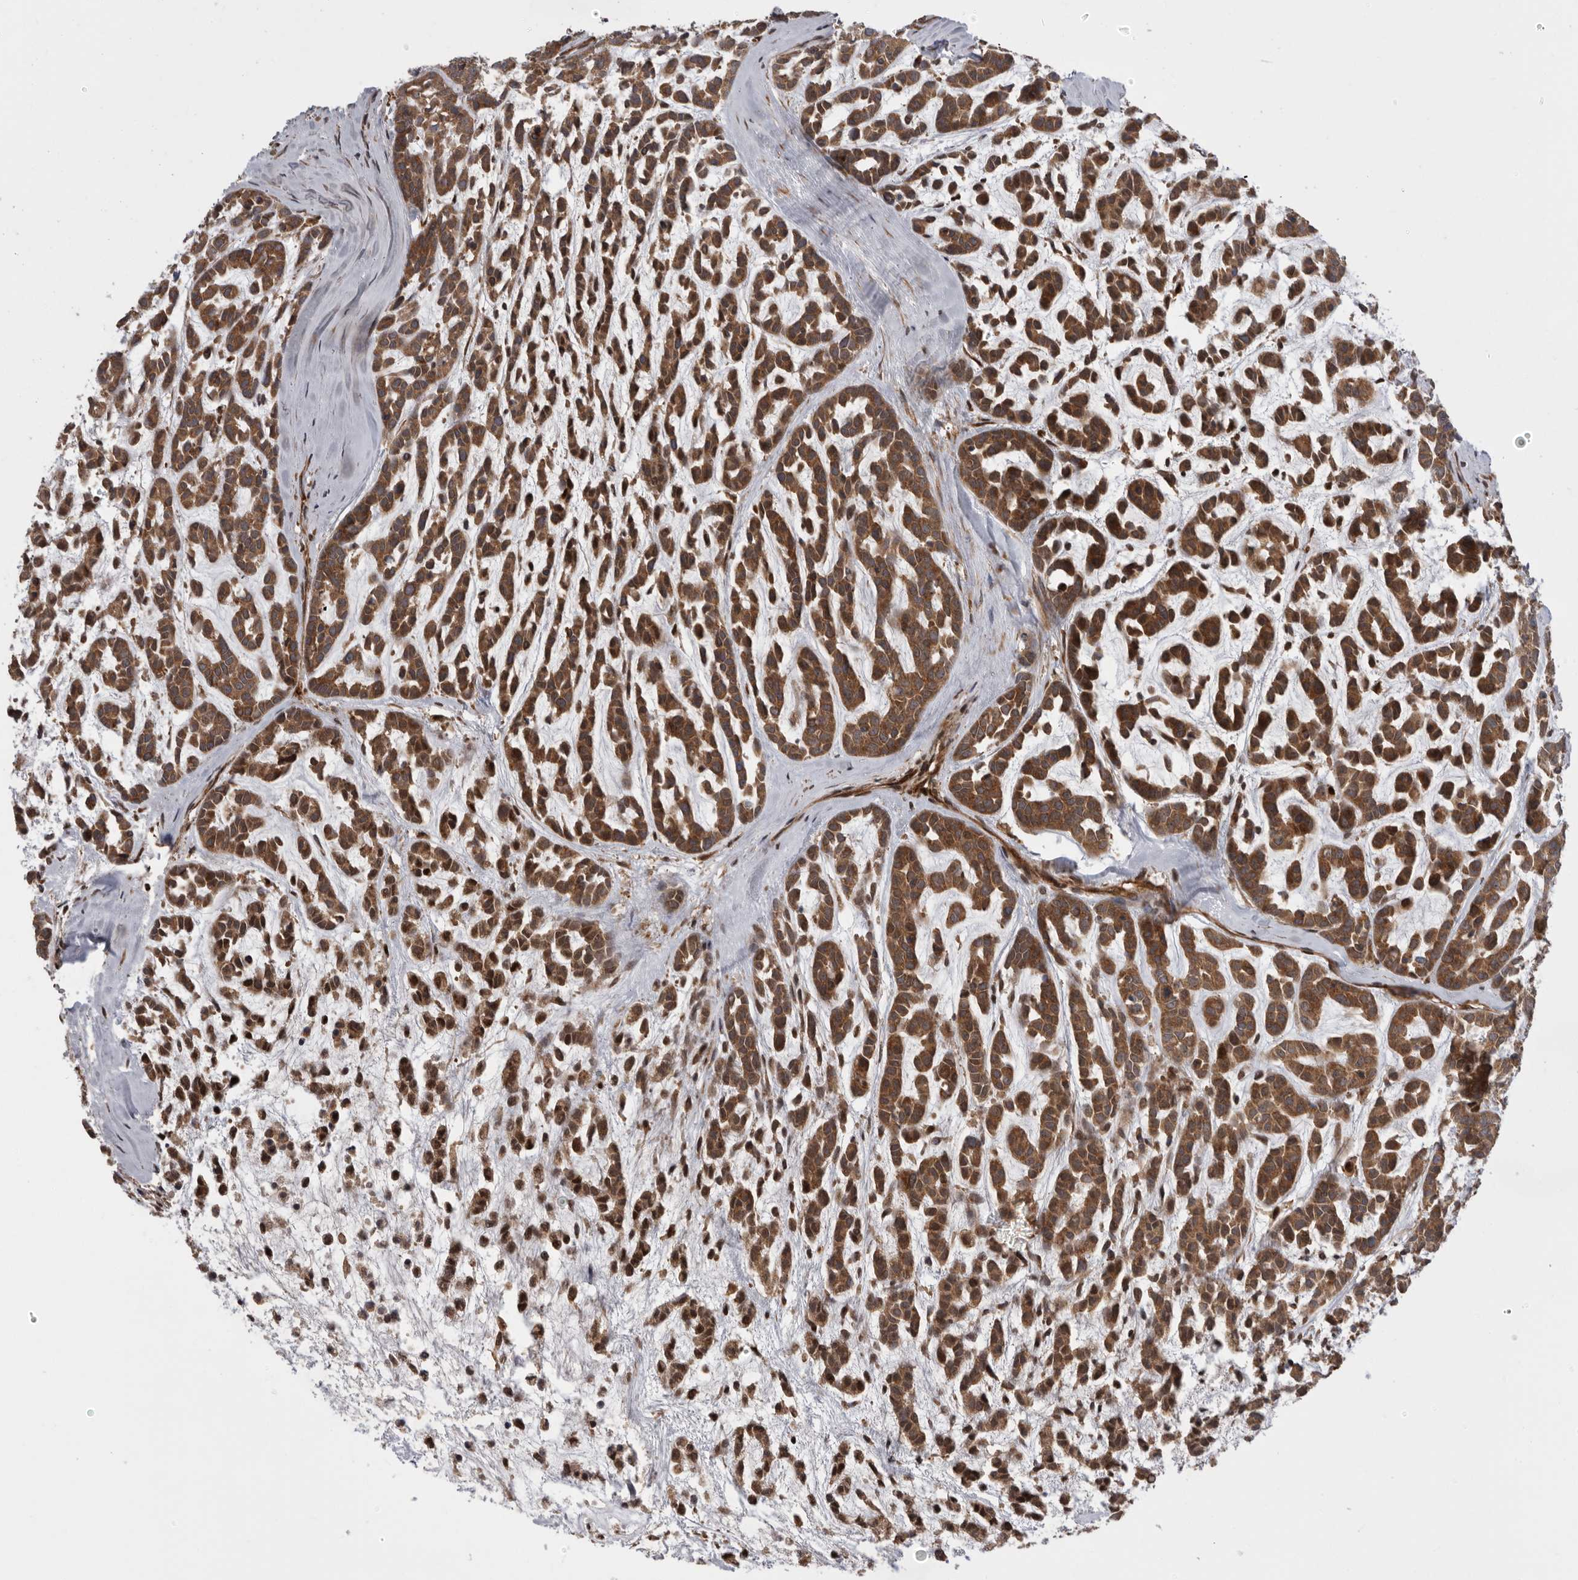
{"staining": {"intensity": "moderate", "quantity": ">75%", "location": "cytoplasmic/membranous,nuclear"}, "tissue": "head and neck cancer", "cell_type": "Tumor cells", "image_type": "cancer", "snomed": [{"axis": "morphology", "description": "Adenocarcinoma, NOS"}, {"axis": "morphology", "description": "Adenoma, NOS"}, {"axis": "topography", "description": "Head-Neck"}], "caption": "Head and neck cancer (adenocarcinoma) tissue reveals moderate cytoplasmic/membranous and nuclear positivity in about >75% of tumor cells, visualized by immunohistochemistry.", "gene": "DHDDS", "patient": {"sex": "female", "age": 55}}